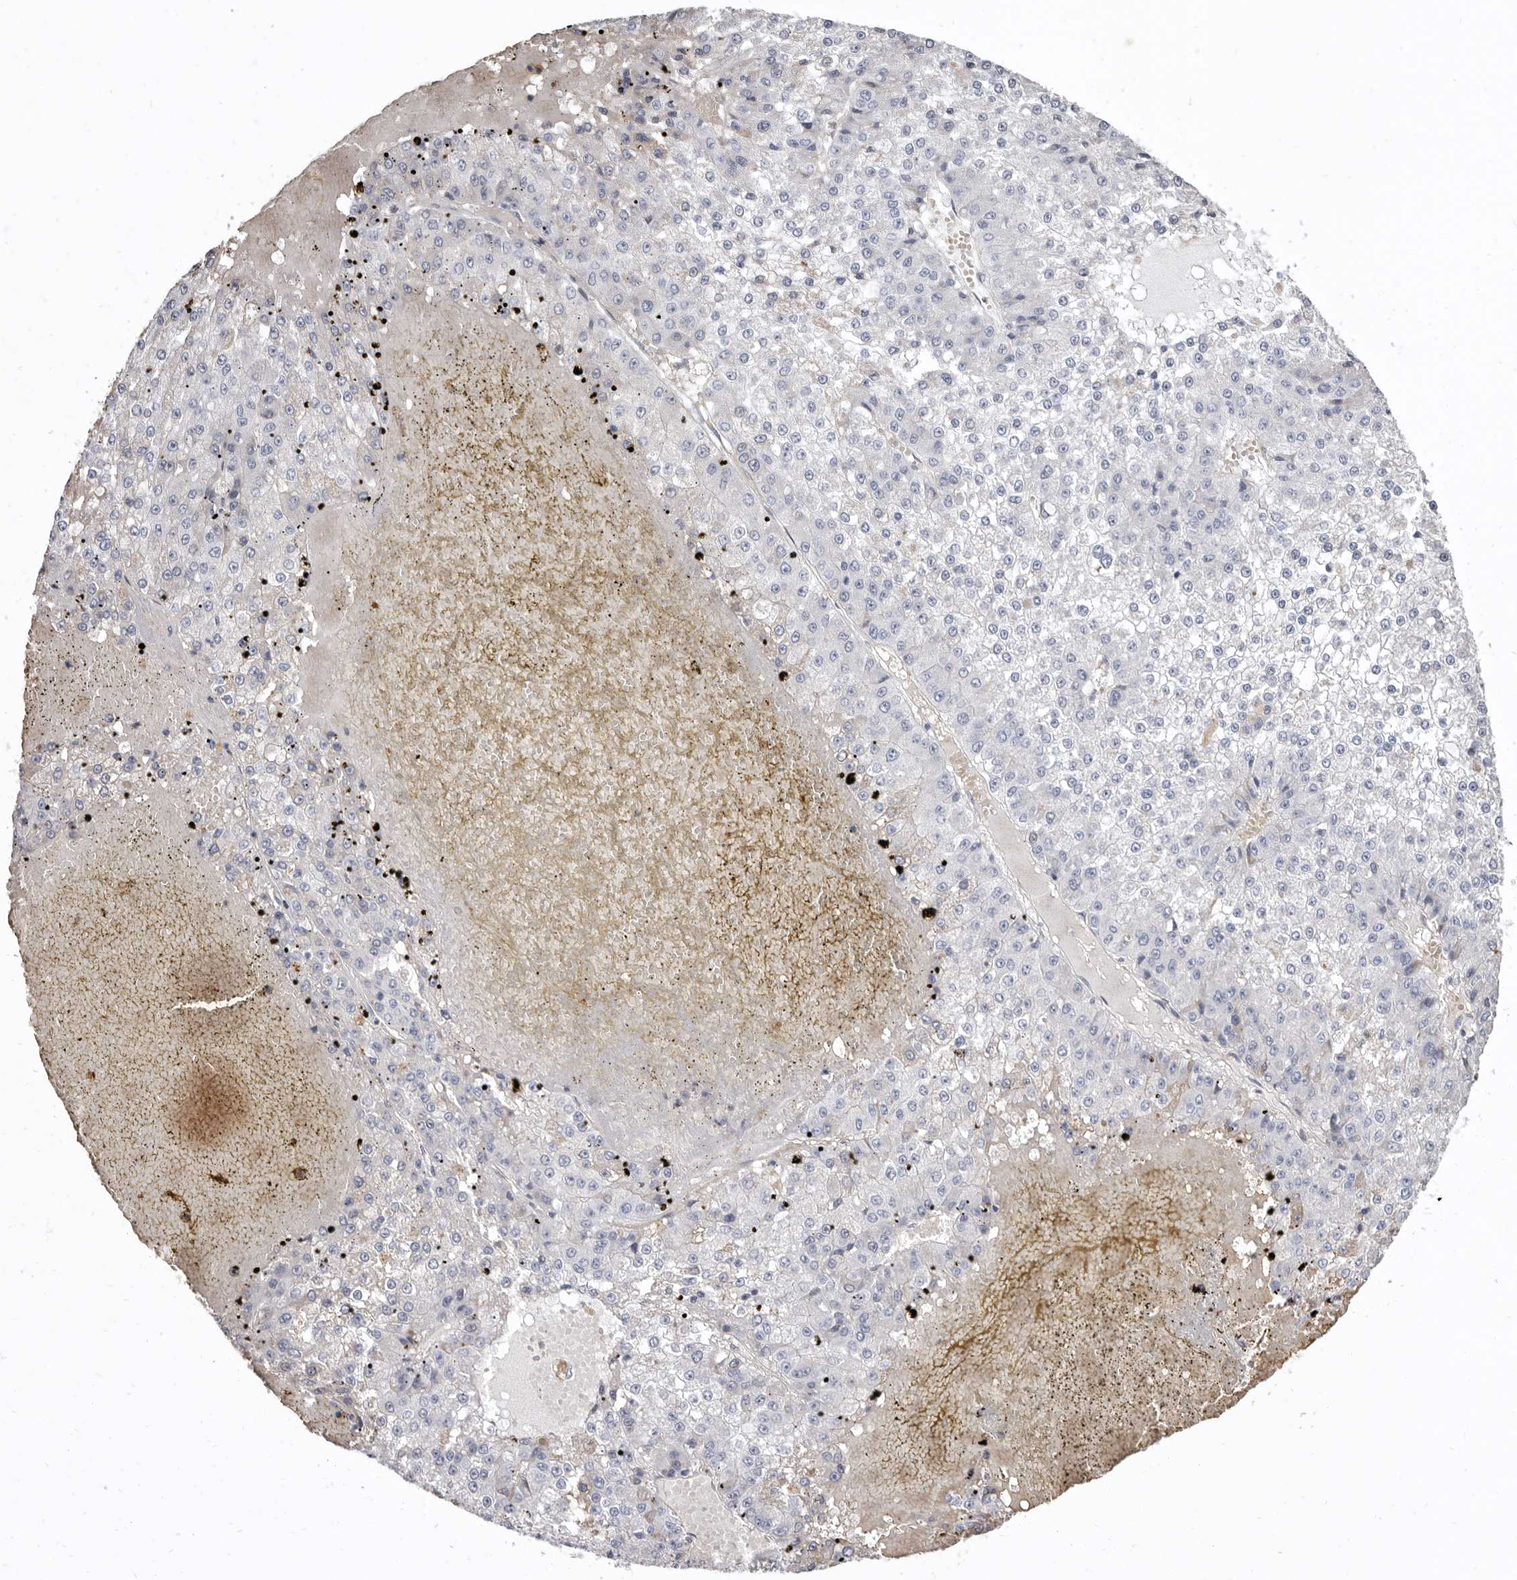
{"staining": {"intensity": "negative", "quantity": "none", "location": "none"}, "tissue": "liver cancer", "cell_type": "Tumor cells", "image_type": "cancer", "snomed": [{"axis": "morphology", "description": "Carcinoma, Hepatocellular, NOS"}, {"axis": "topography", "description": "Liver"}], "caption": "IHC histopathology image of neoplastic tissue: human liver cancer (hepatocellular carcinoma) stained with DAB (3,3'-diaminobenzidine) demonstrates no significant protein positivity in tumor cells. (DAB IHC visualized using brightfield microscopy, high magnification).", "gene": "AIDA", "patient": {"sex": "female", "age": 73}}